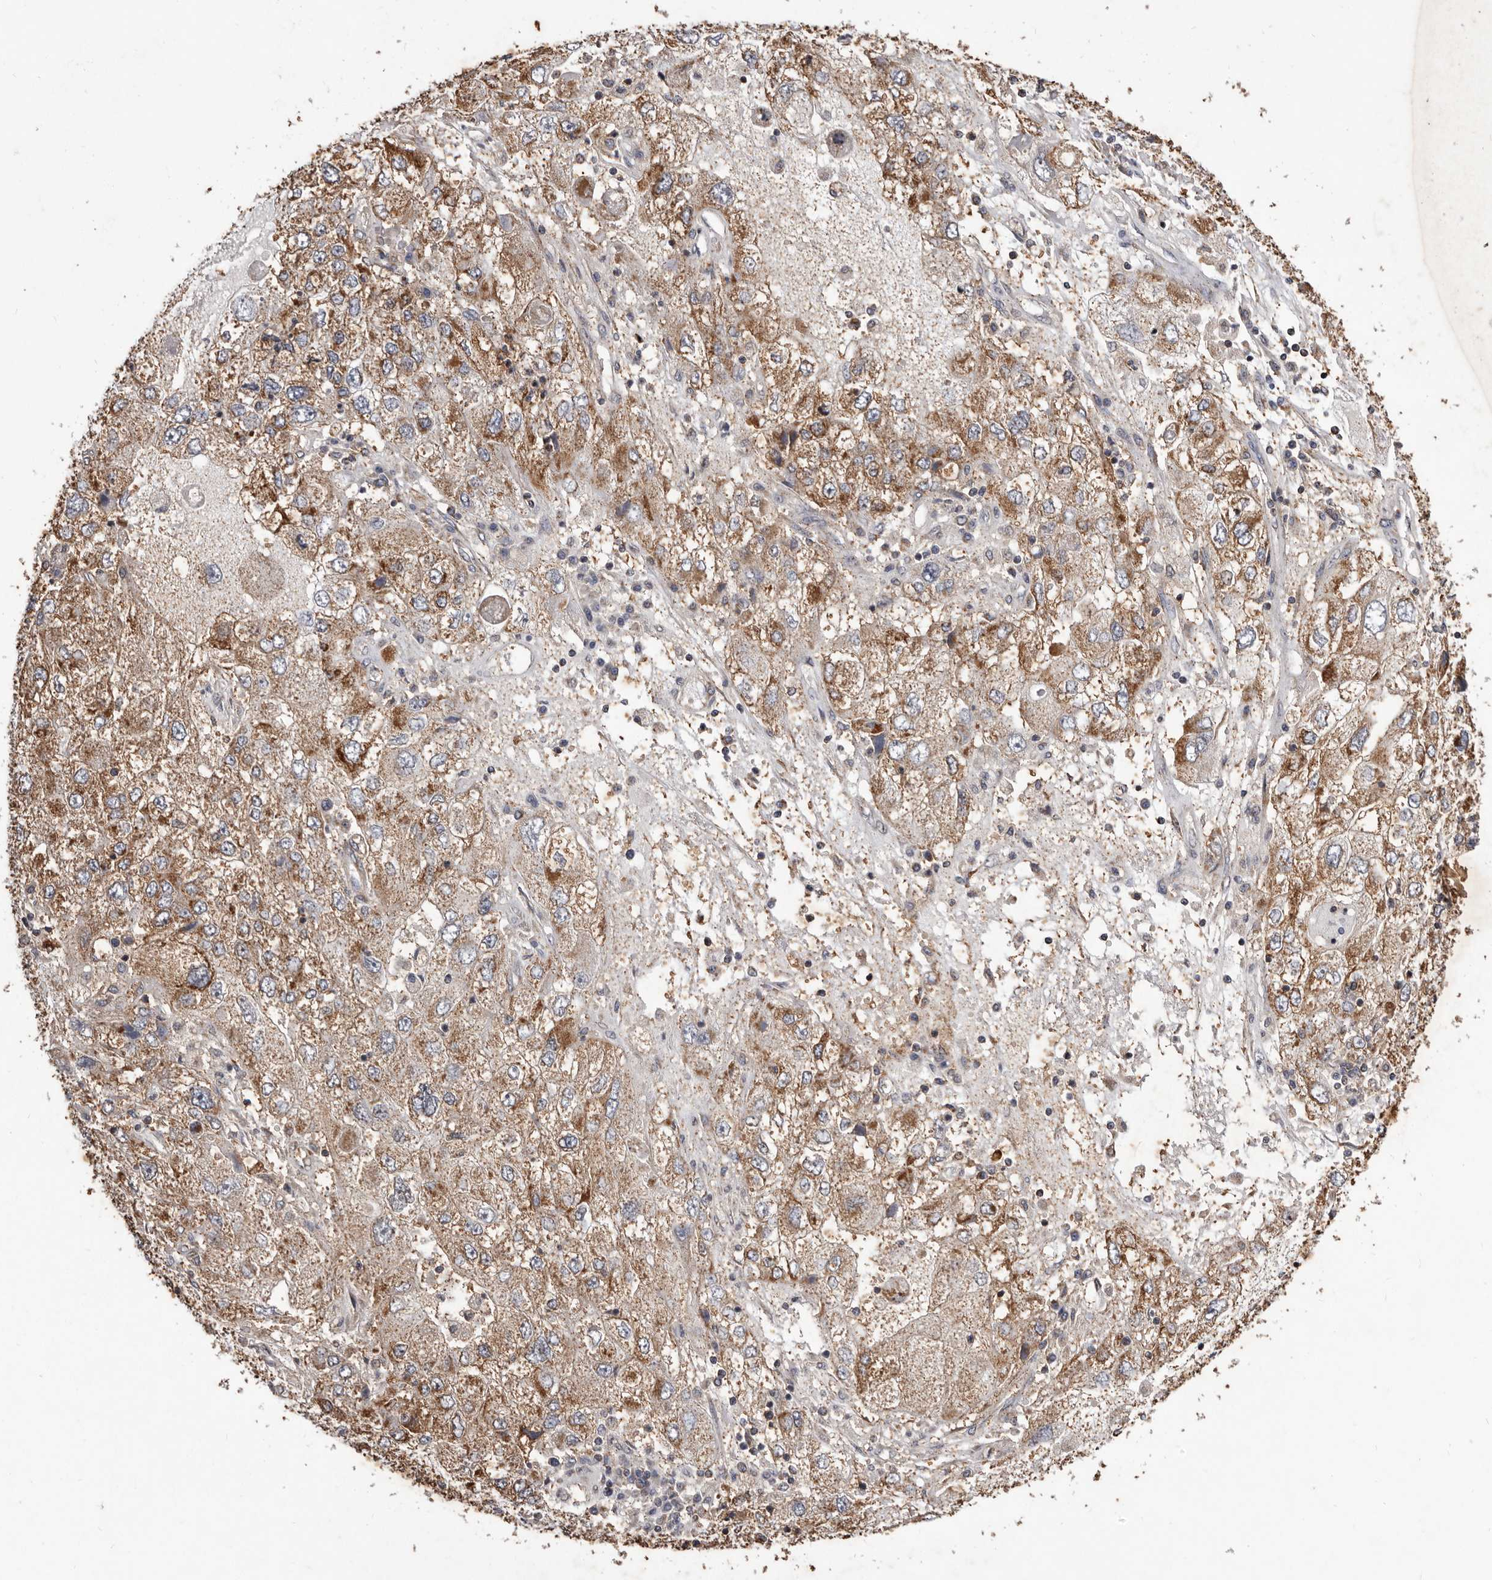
{"staining": {"intensity": "moderate", "quantity": ">75%", "location": "cytoplasmic/membranous"}, "tissue": "endometrial cancer", "cell_type": "Tumor cells", "image_type": "cancer", "snomed": [{"axis": "morphology", "description": "Adenocarcinoma, NOS"}, {"axis": "topography", "description": "Endometrium"}], "caption": "Adenocarcinoma (endometrial) stained with a protein marker exhibits moderate staining in tumor cells.", "gene": "CXCL14", "patient": {"sex": "female", "age": 49}}